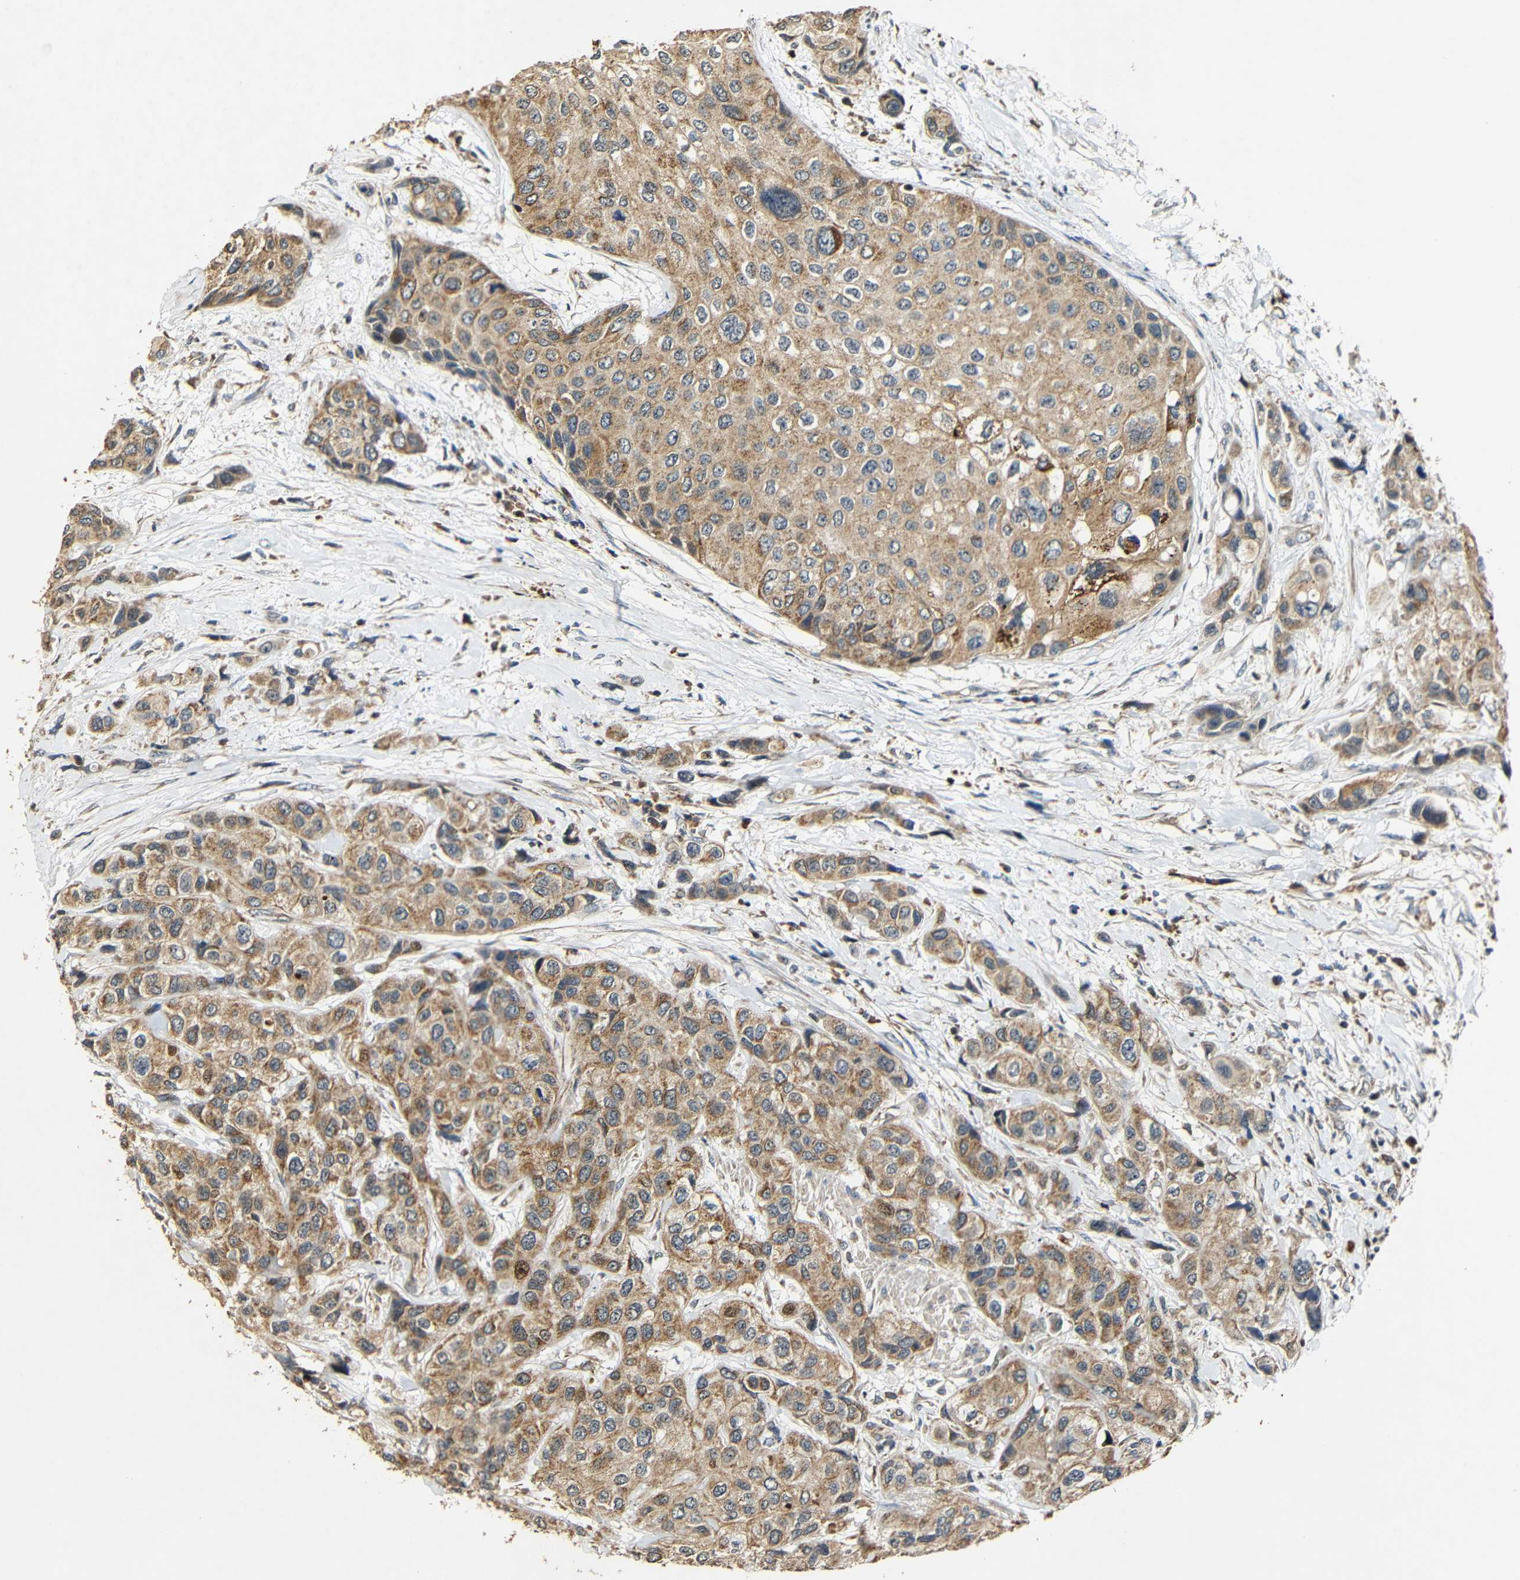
{"staining": {"intensity": "moderate", "quantity": ">75%", "location": "cytoplasmic/membranous"}, "tissue": "urothelial cancer", "cell_type": "Tumor cells", "image_type": "cancer", "snomed": [{"axis": "morphology", "description": "Urothelial carcinoma, High grade"}, {"axis": "topography", "description": "Urinary bladder"}], "caption": "High-power microscopy captured an immunohistochemistry (IHC) histopathology image of urothelial cancer, revealing moderate cytoplasmic/membranous staining in approximately >75% of tumor cells.", "gene": "KAZALD1", "patient": {"sex": "female", "age": 56}}